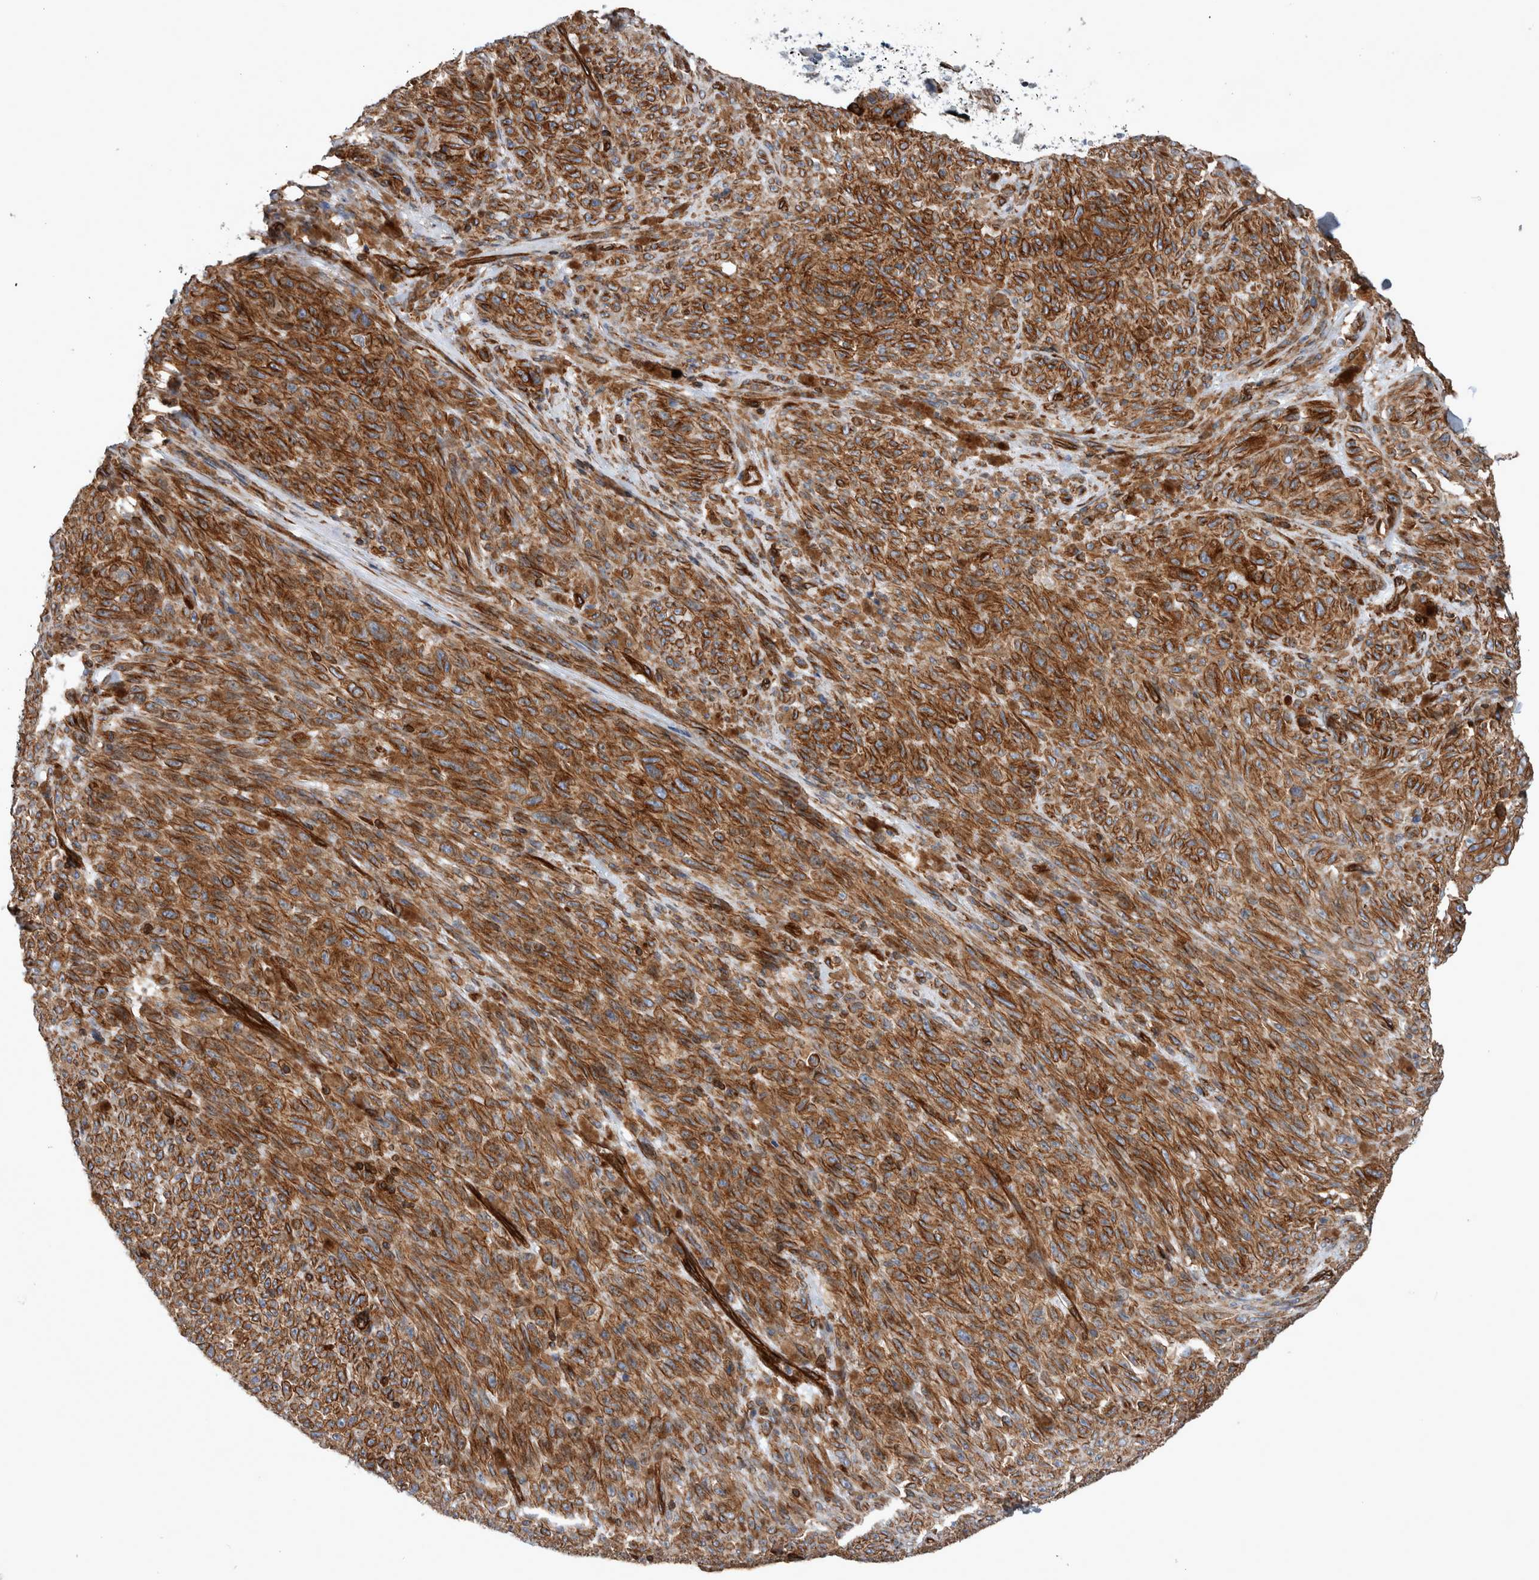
{"staining": {"intensity": "strong", "quantity": ">75%", "location": "cytoplasmic/membranous"}, "tissue": "melanoma", "cell_type": "Tumor cells", "image_type": "cancer", "snomed": [{"axis": "morphology", "description": "Malignant melanoma, NOS"}, {"axis": "topography", "description": "Skin"}], "caption": "Immunohistochemistry (DAB (3,3'-diaminobenzidine)) staining of malignant melanoma reveals strong cytoplasmic/membranous protein positivity in about >75% of tumor cells.", "gene": "PLEC", "patient": {"sex": "female", "age": 82}}